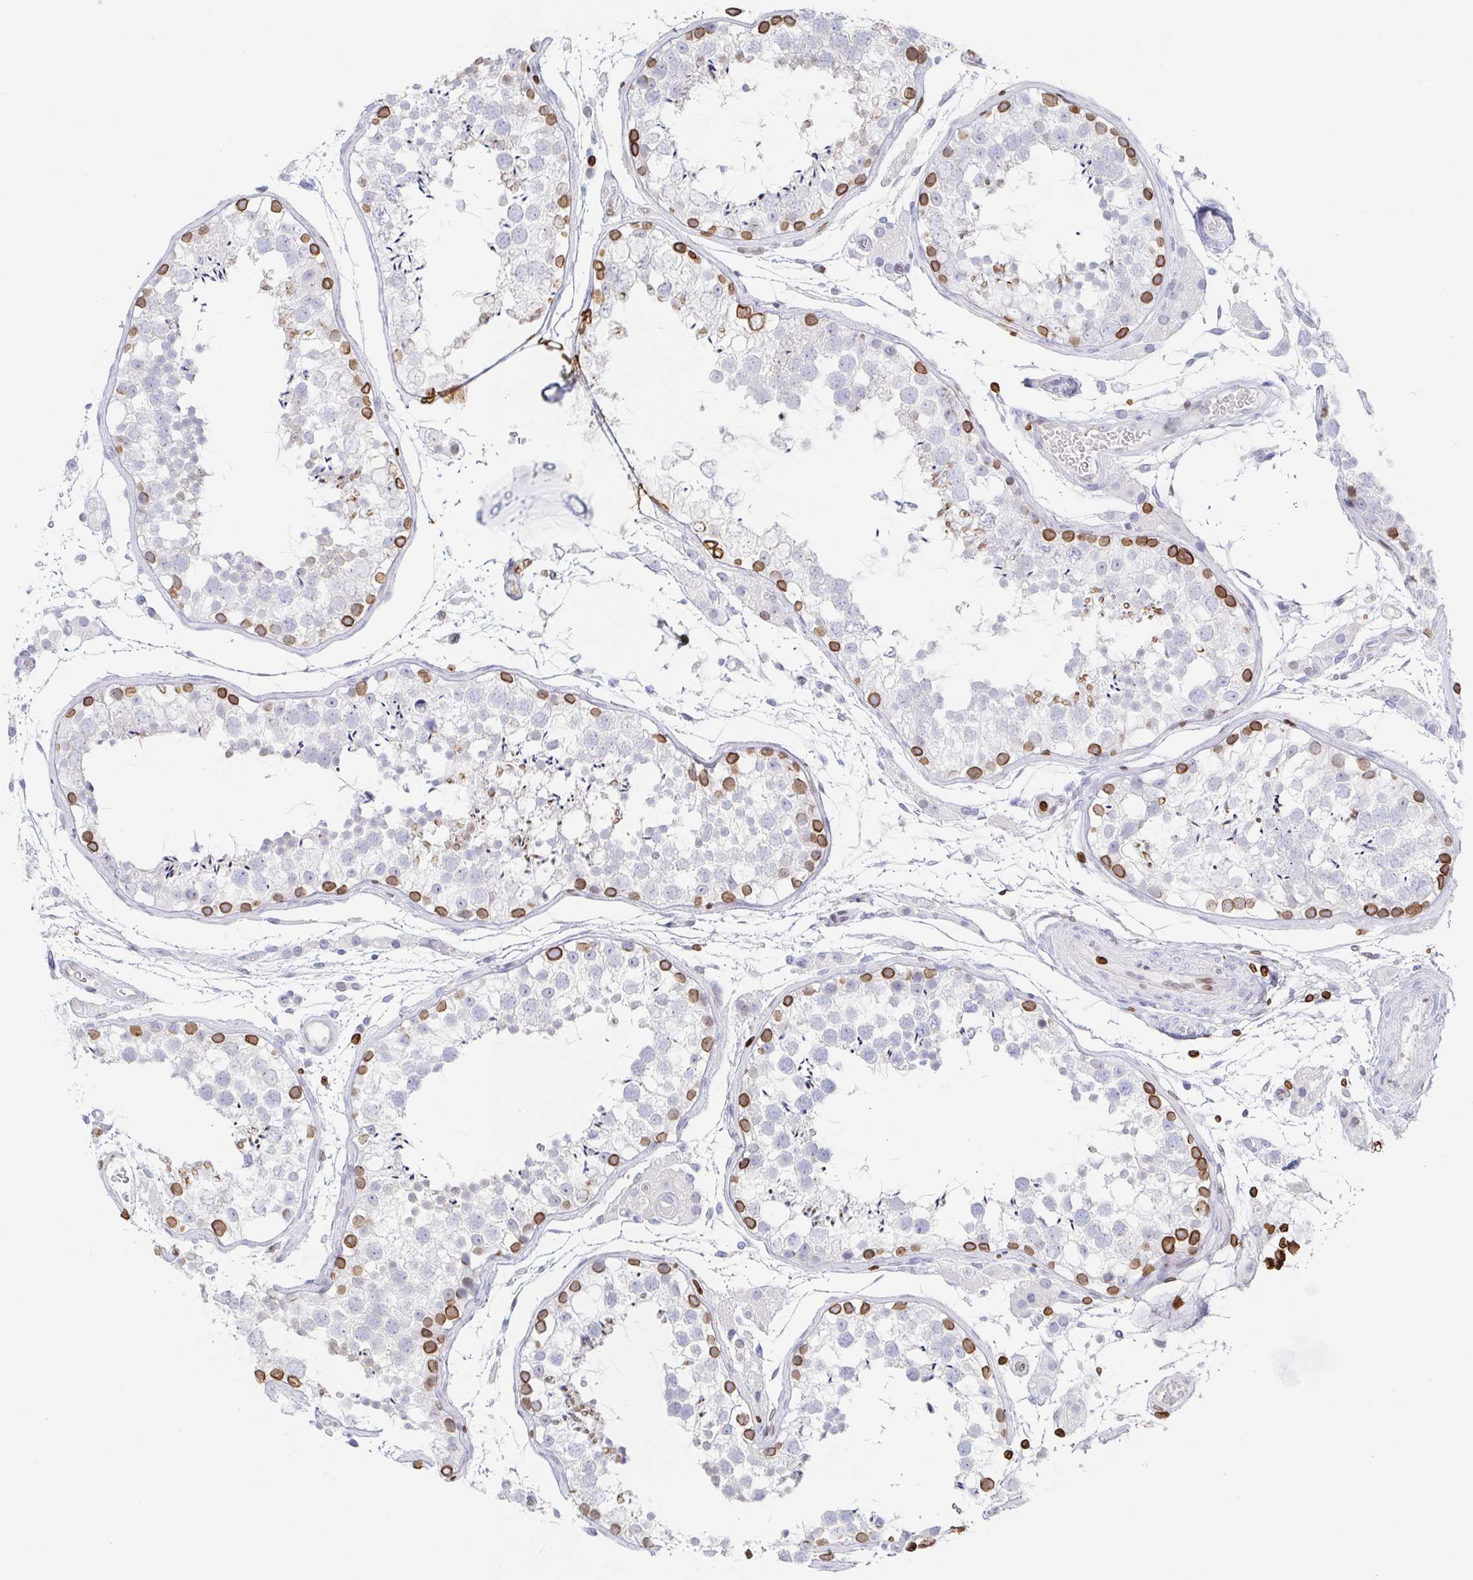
{"staining": {"intensity": "moderate", "quantity": "<25%", "location": "cytoplasmic/membranous,nuclear"}, "tissue": "testis", "cell_type": "Cells in seminiferous ducts", "image_type": "normal", "snomed": [{"axis": "morphology", "description": "Normal tissue, NOS"}, {"axis": "morphology", "description": "Seminoma, NOS"}, {"axis": "topography", "description": "Testis"}], "caption": "Cells in seminiferous ducts demonstrate low levels of moderate cytoplasmic/membranous,nuclear expression in approximately <25% of cells in benign testis.", "gene": "BTBD7", "patient": {"sex": "male", "age": 29}}